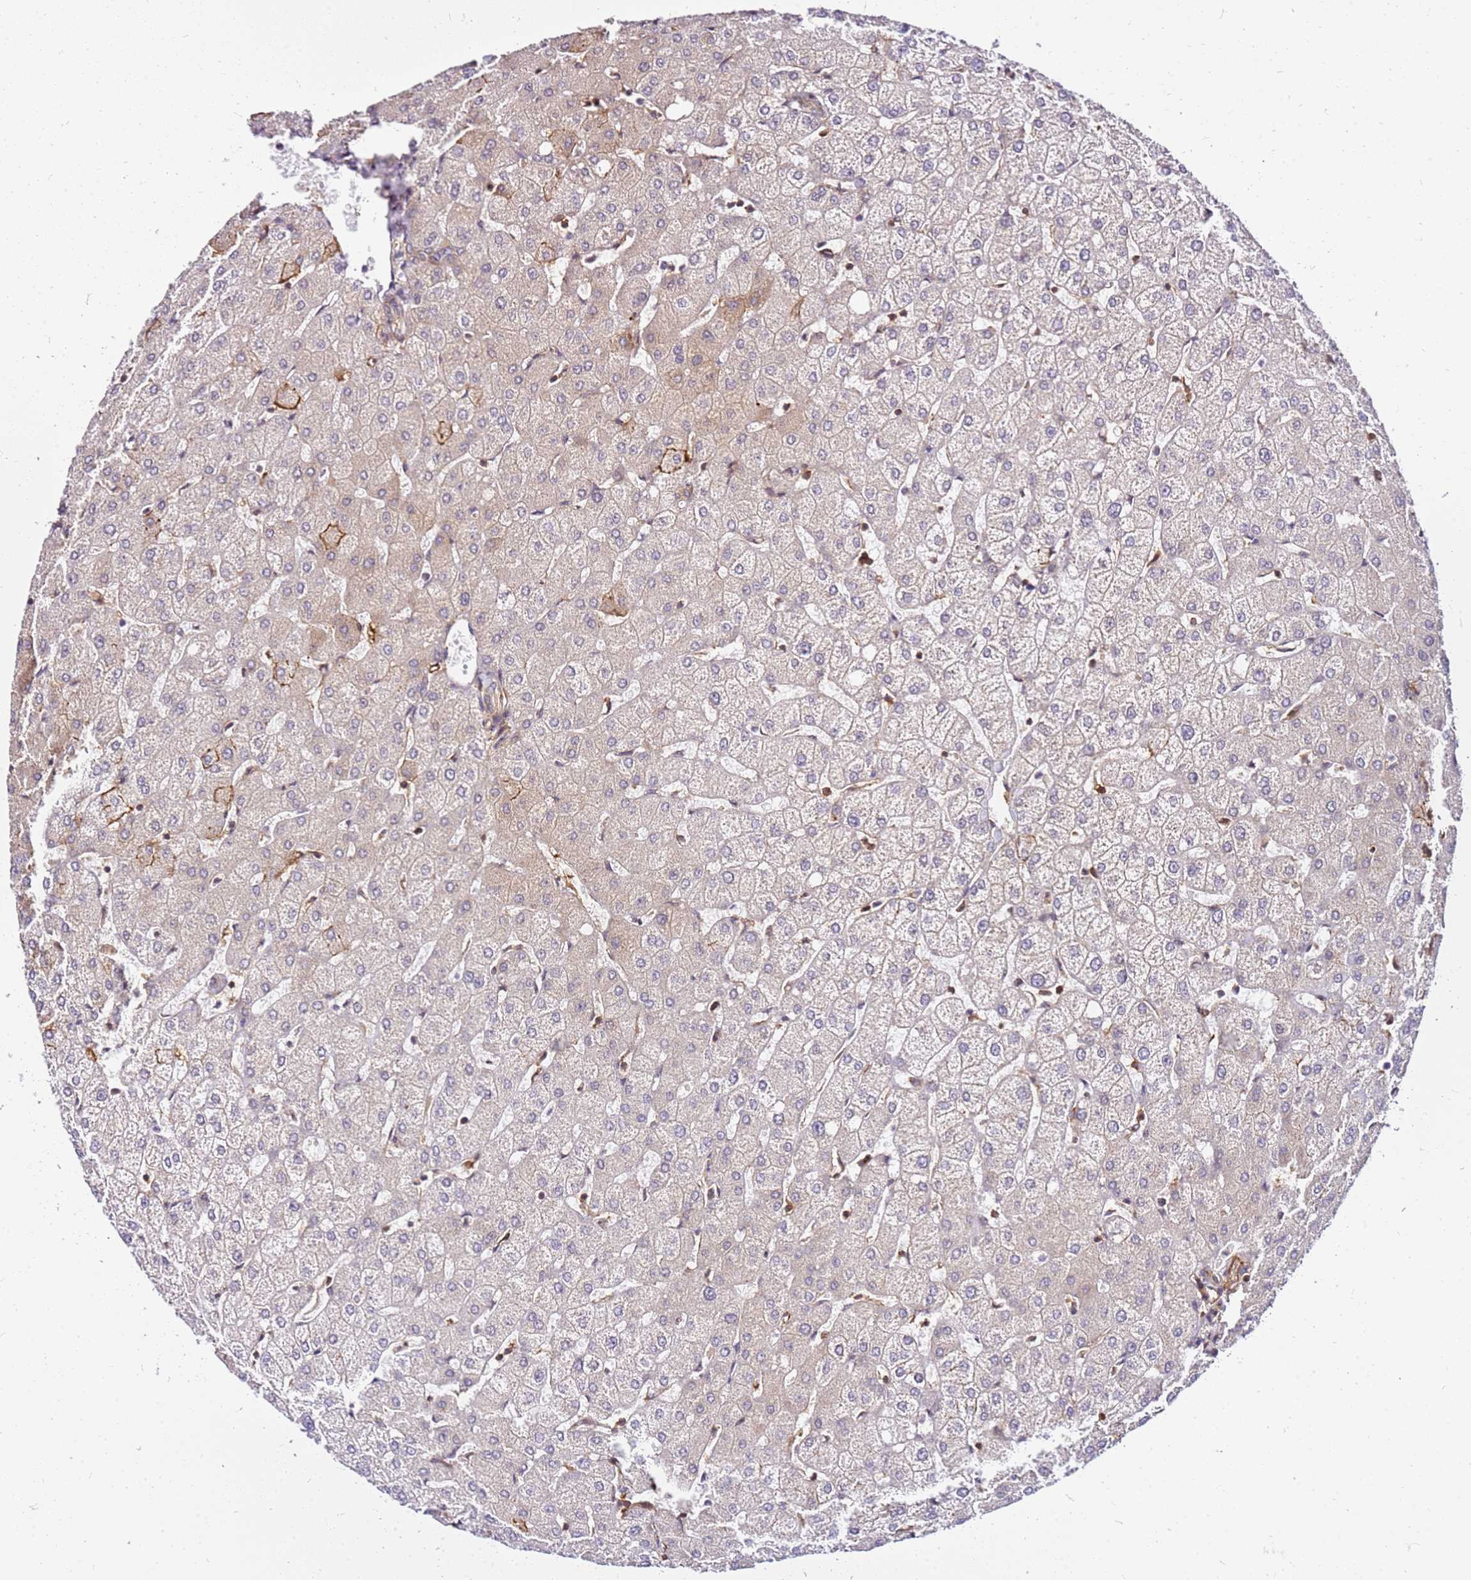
{"staining": {"intensity": "weak", "quantity": ">75%", "location": "cytoplasmic/membranous"}, "tissue": "liver", "cell_type": "Cholangiocytes", "image_type": "normal", "snomed": [{"axis": "morphology", "description": "Normal tissue, NOS"}, {"axis": "topography", "description": "Liver"}], "caption": "Immunohistochemical staining of normal liver shows low levels of weak cytoplasmic/membranous staining in approximately >75% of cholangiocytes.", "gene": "PIH1D1", "patient": {"sex": "female", "age": 54}}